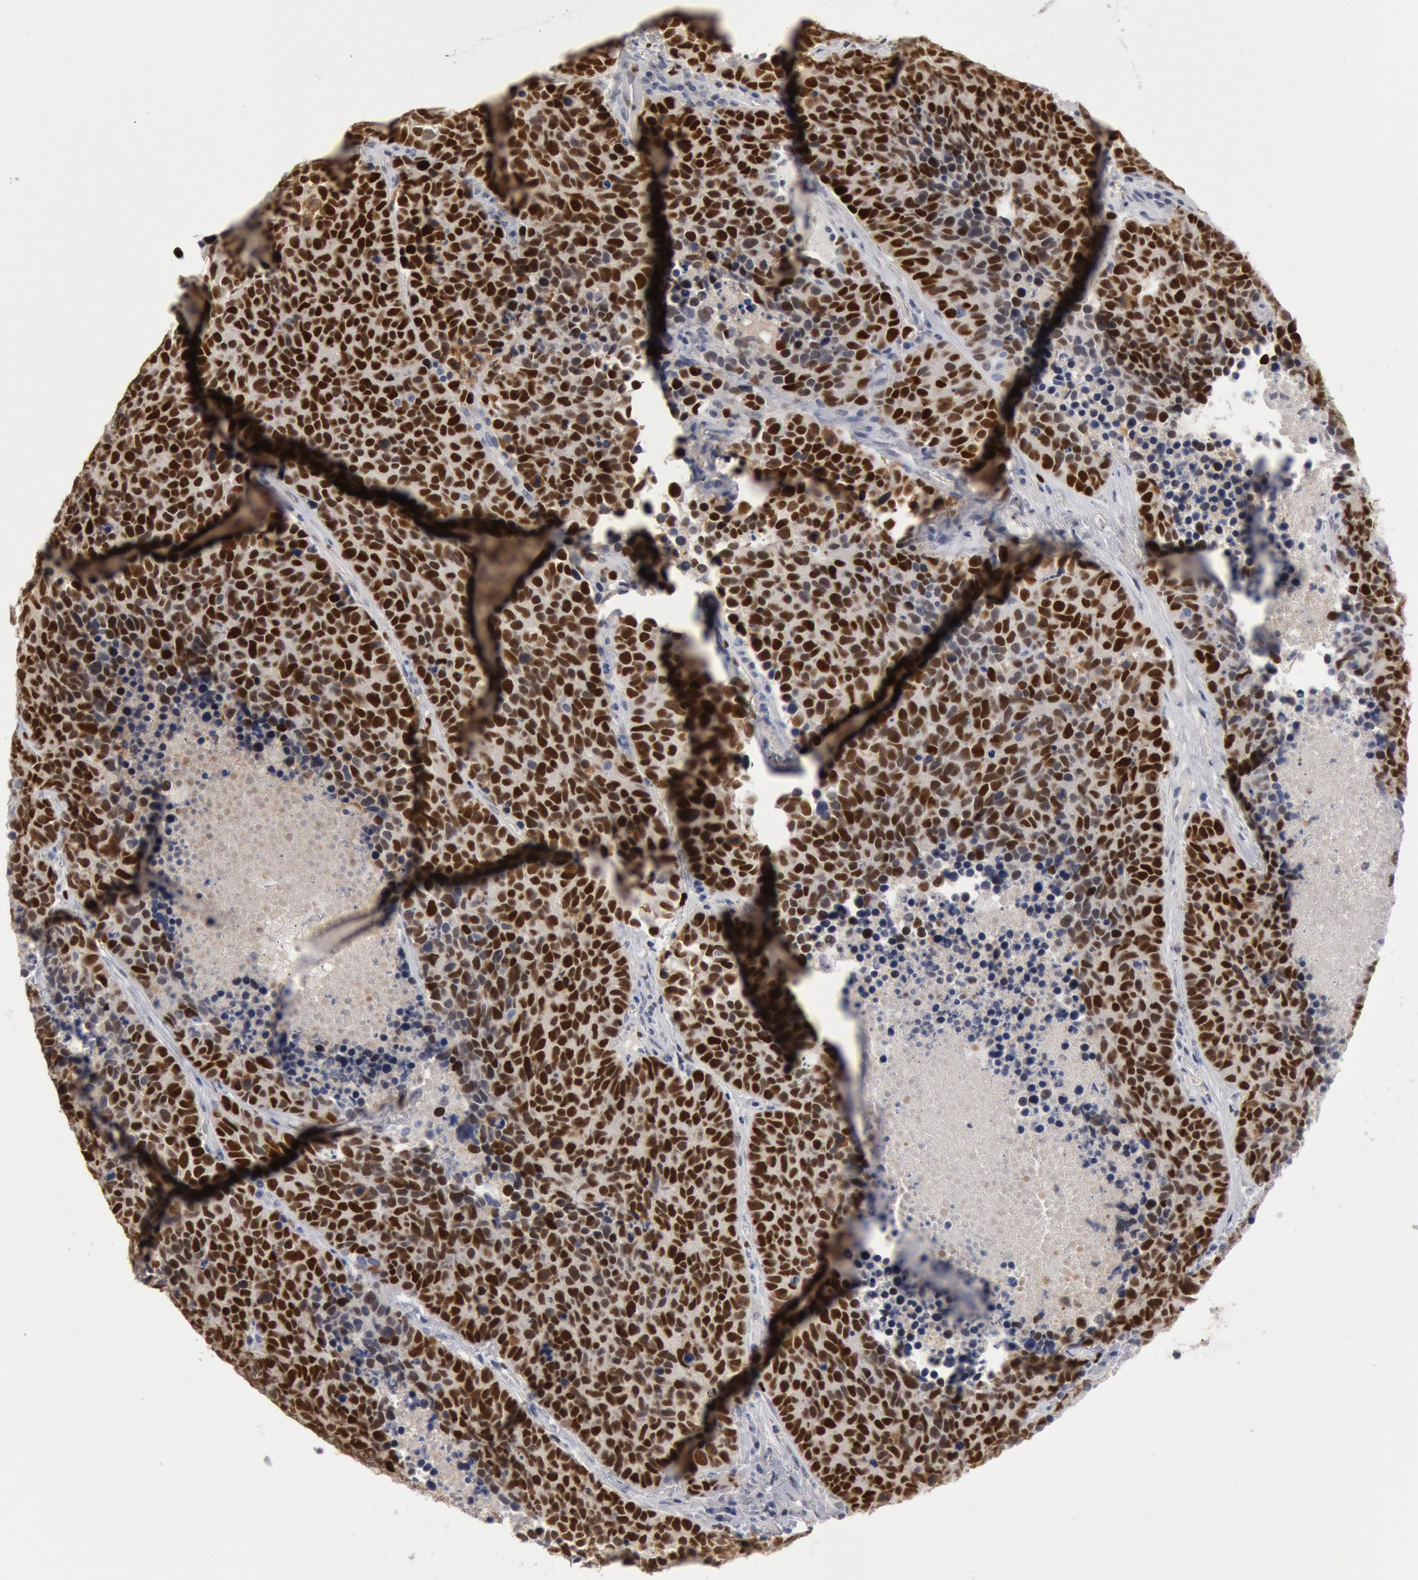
{"staining": {"intensity": "strong", "quantity": ">75%", "location": "nuclear"}, "tissue": "lung cancer", "cell_type": "Tumor cells", "image_type": "cancer", "snomed": [{"axis": "morphology", "description": "Neoplasm, malignant, NOS"}, {"axis": "topography", "description": "Lung"}], "caption": "There is high levels of strong nuclear staining in tumor cells of lung neoplasm (malignant), as demonstrated by immunohistochemical staining (brown color).", "gene": "WDHD1", "patient": {"sex": "female", "age": 75}}